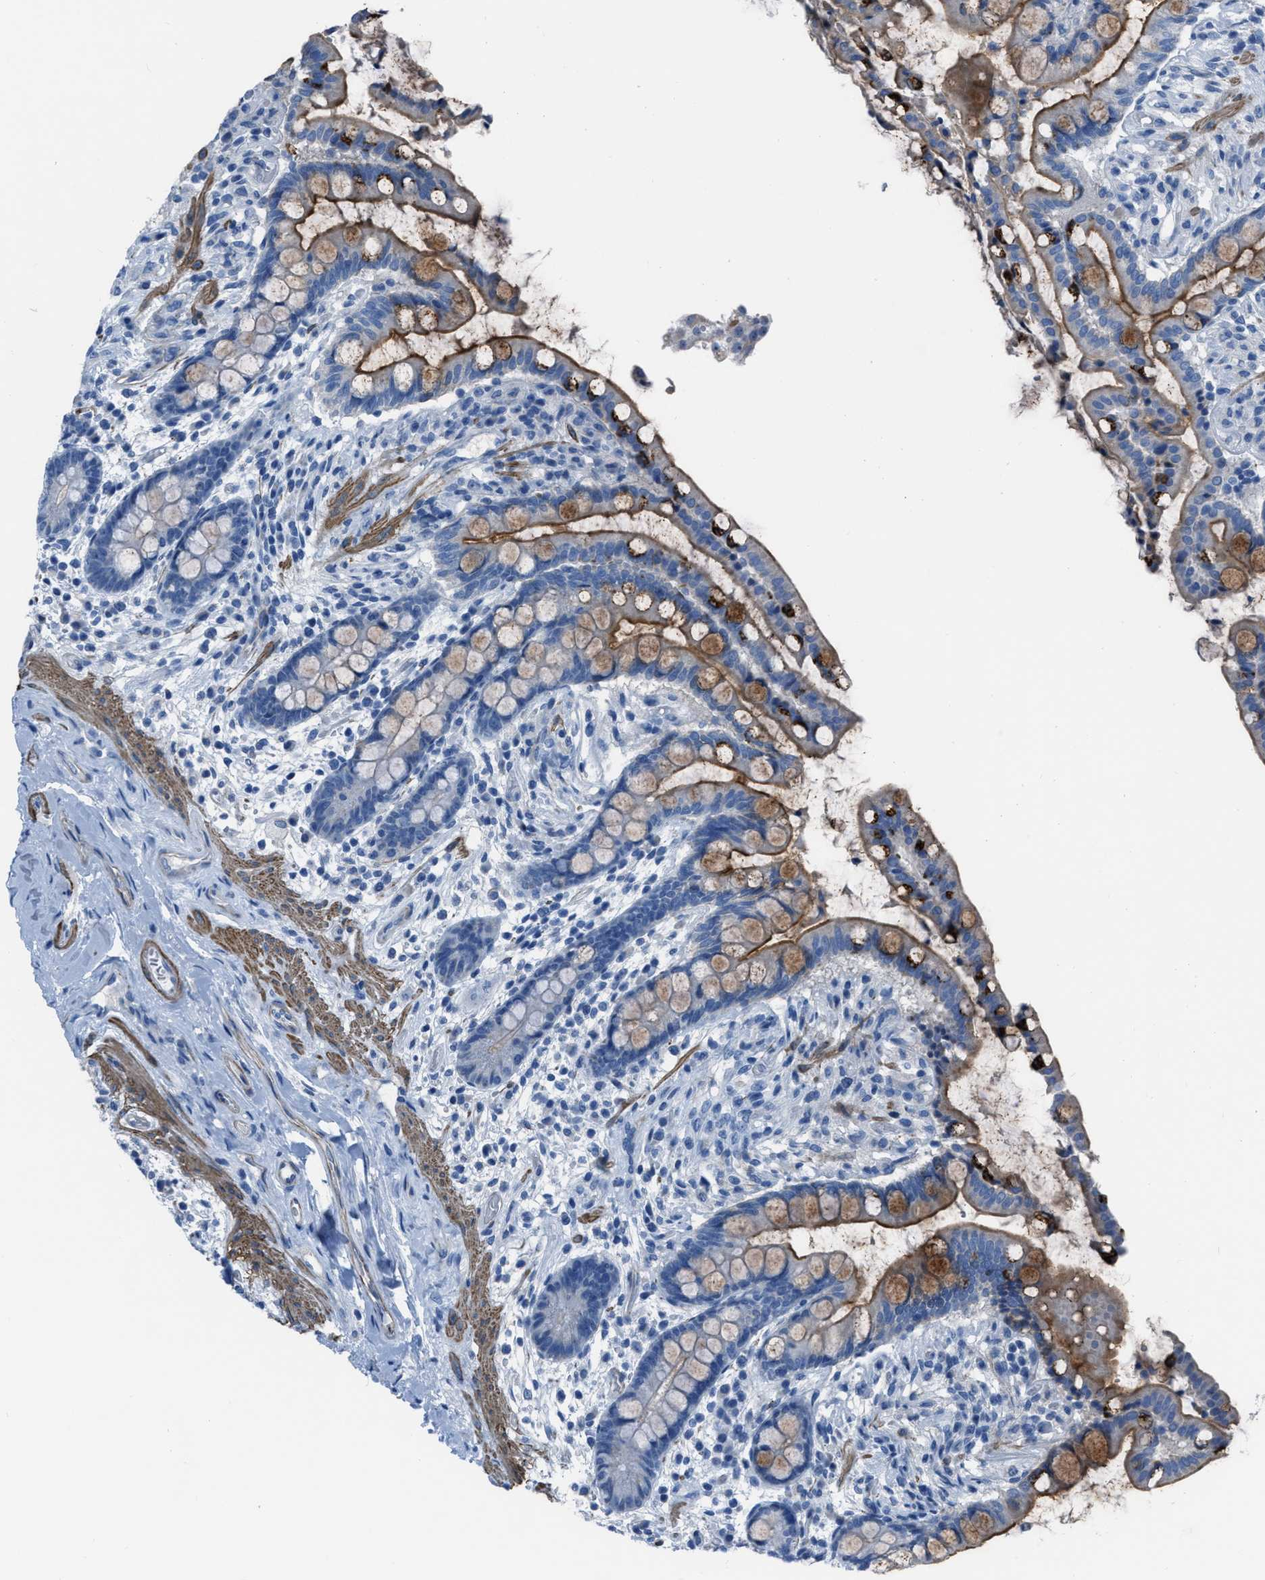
{"staining": {"intensity": "negative", "quantity": "none", "location": "none"}, "tissue": "colon", "cell_type": "Endothelial cells", "image_type": "normal", "snomed": [{"axis": "morphology", "description": "Normal tissue, NOS"}, {"axis": "topography", "description": "Colon"}], "caption": "Endothelial cells are negative for brown protein staining in benign colon.", "gene": "SPATC1L", "patient": {"sex": "male", "age": 73}}